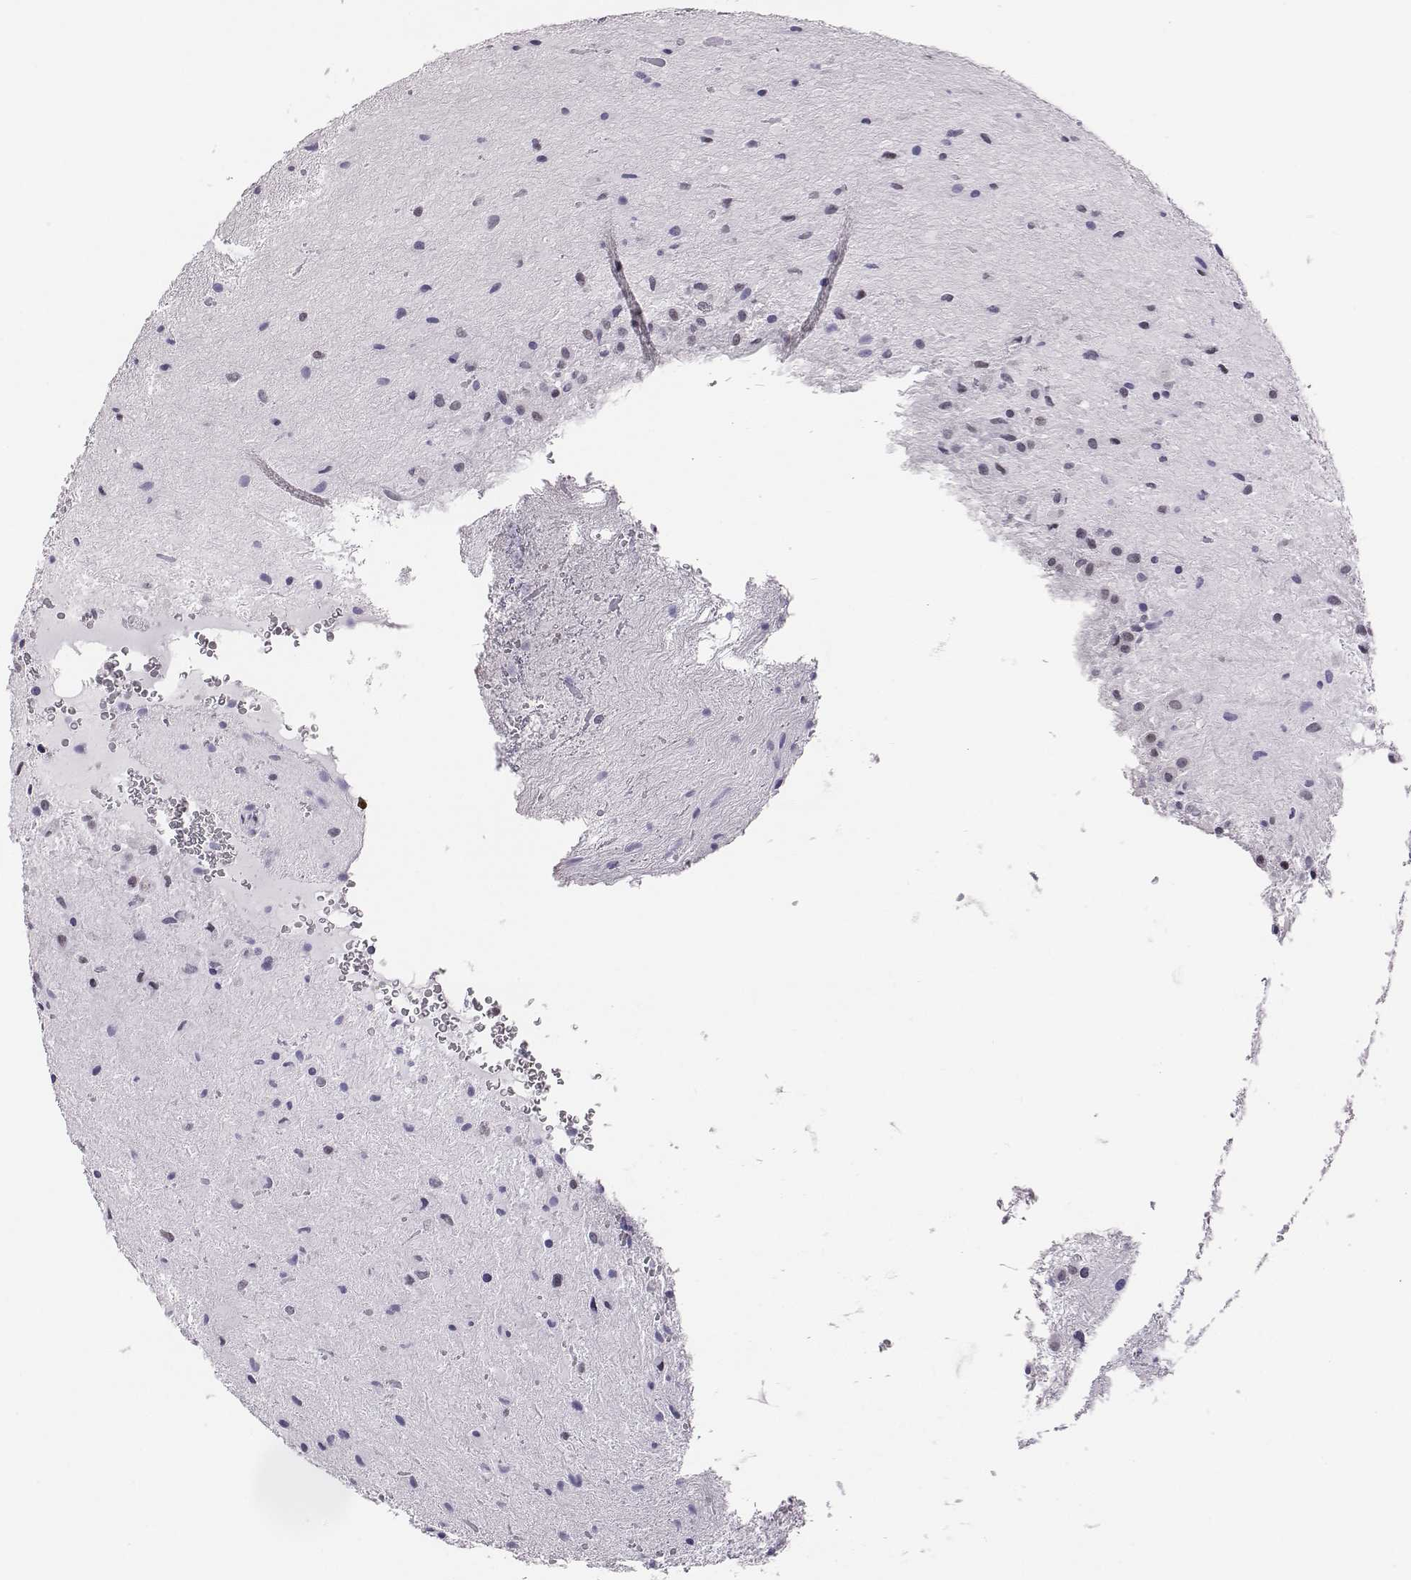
{"staining": {"intensity": "negative", "quantity": "none", "location": "none"}, "tissue": "glioma", "cell_type": "Tumor cells", "image_type": "cancer", "snomed": [{"axis": "morphology", "description": "Glioma, malignant, Low grade"}, {"axis": "topography", "description": "Cerebellum"}], "caption": "Malignant glioma (low-grade) was stained to show a protein in brown. There is no significant staining in tumor cells. (DAB IHC with hematoxylin counter stain).", "gene": "ACOD1", "patient": {"sex": "female", "age": 14}}